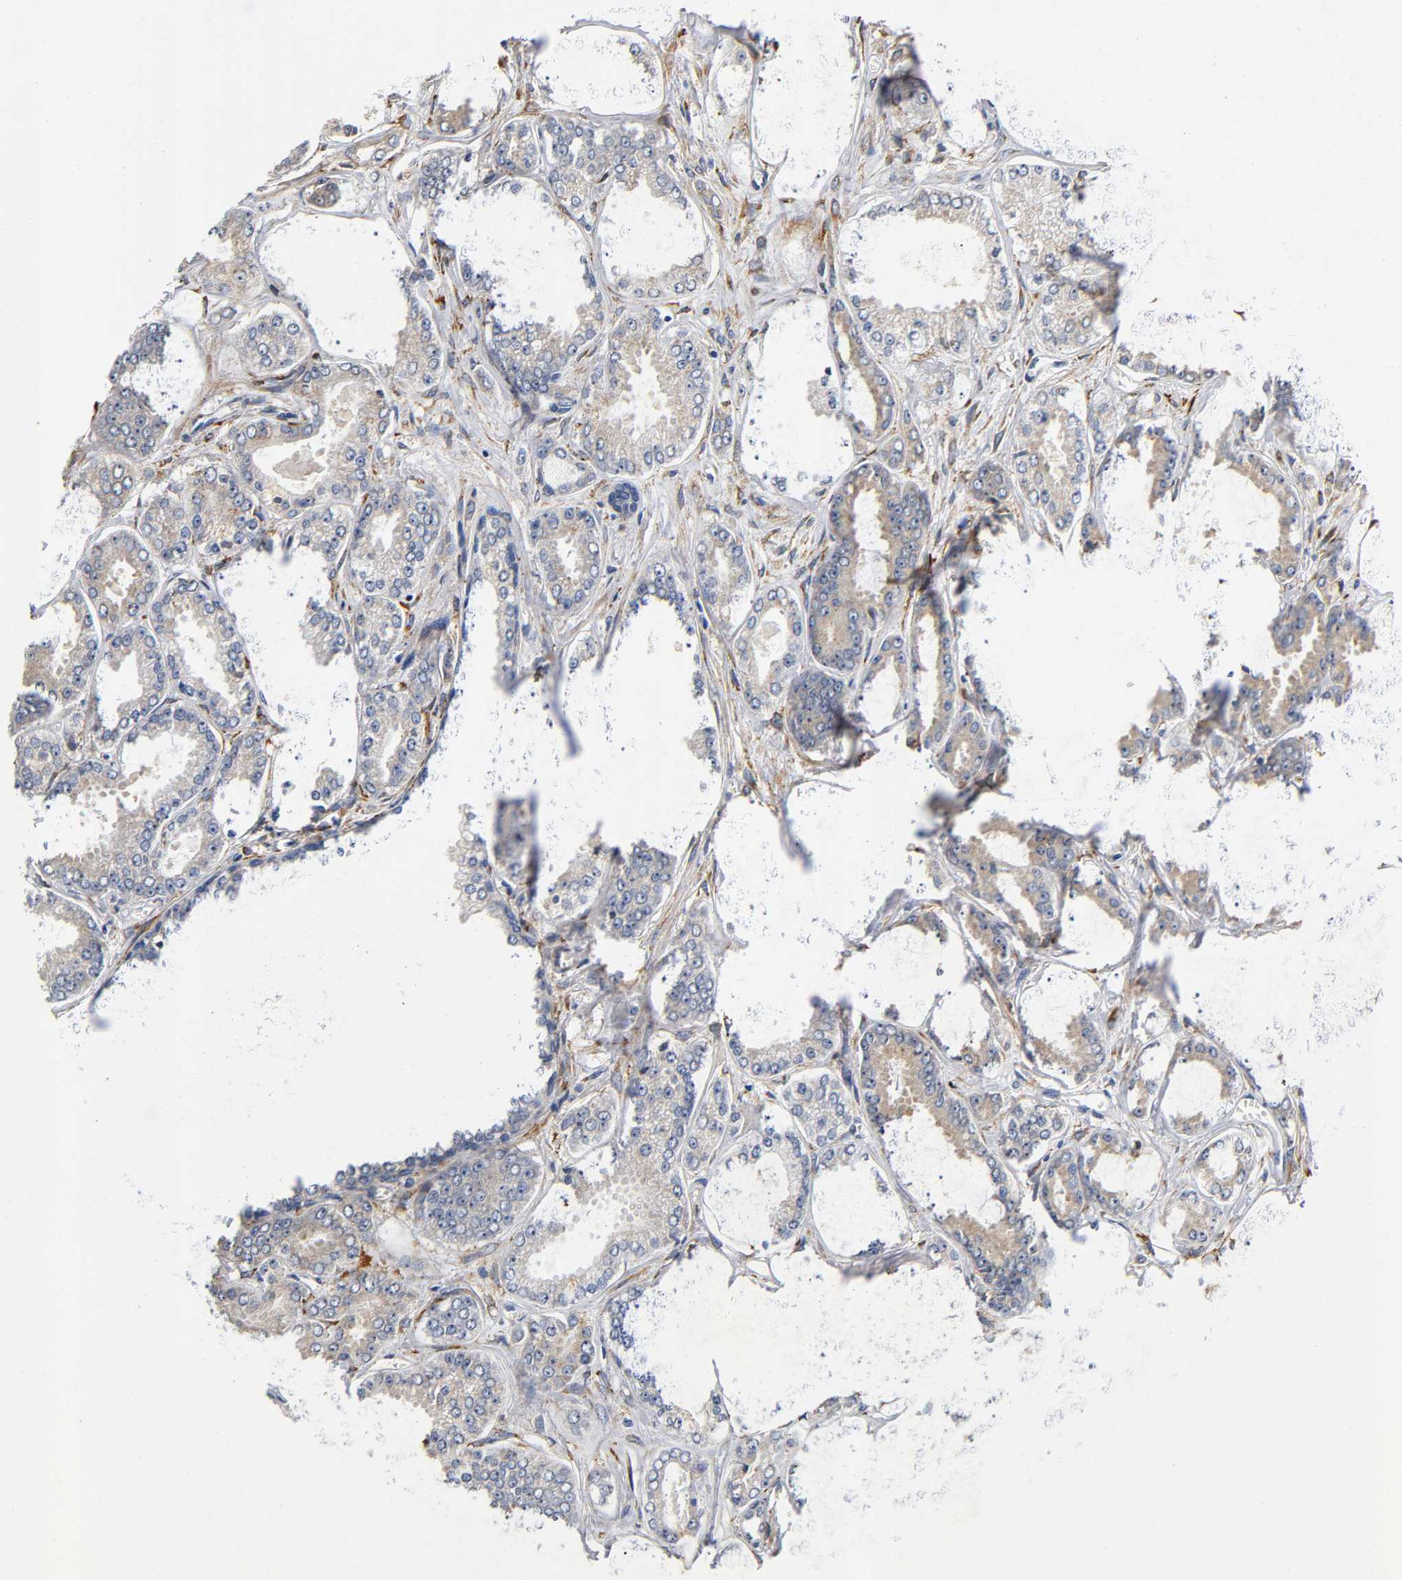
{"staining": {"intensity": "weak", "quantity": ">75%", "location": "cytoplasmic/membranous"}, "tissue": "prostate cancer", "cell_type": "Tumor cells", "image_type": "cancer", "snomed": [{"axis": "morphology", "description": "Adenocarcinoma, Low grade"}, {"axis": "topography", "description": "Prostate"}], "caption": "Prostate low-grade adenocarcinoma tissue demonstrates weak cytoplasmic/membranous staining in approximately >75% of tumor cells, visualized by immunohistochemistry. The protein is shown in brown color, while the nuclei are stained blue.", "gene": "SOS2", "patient": {"sex": "male", "age": 59}}